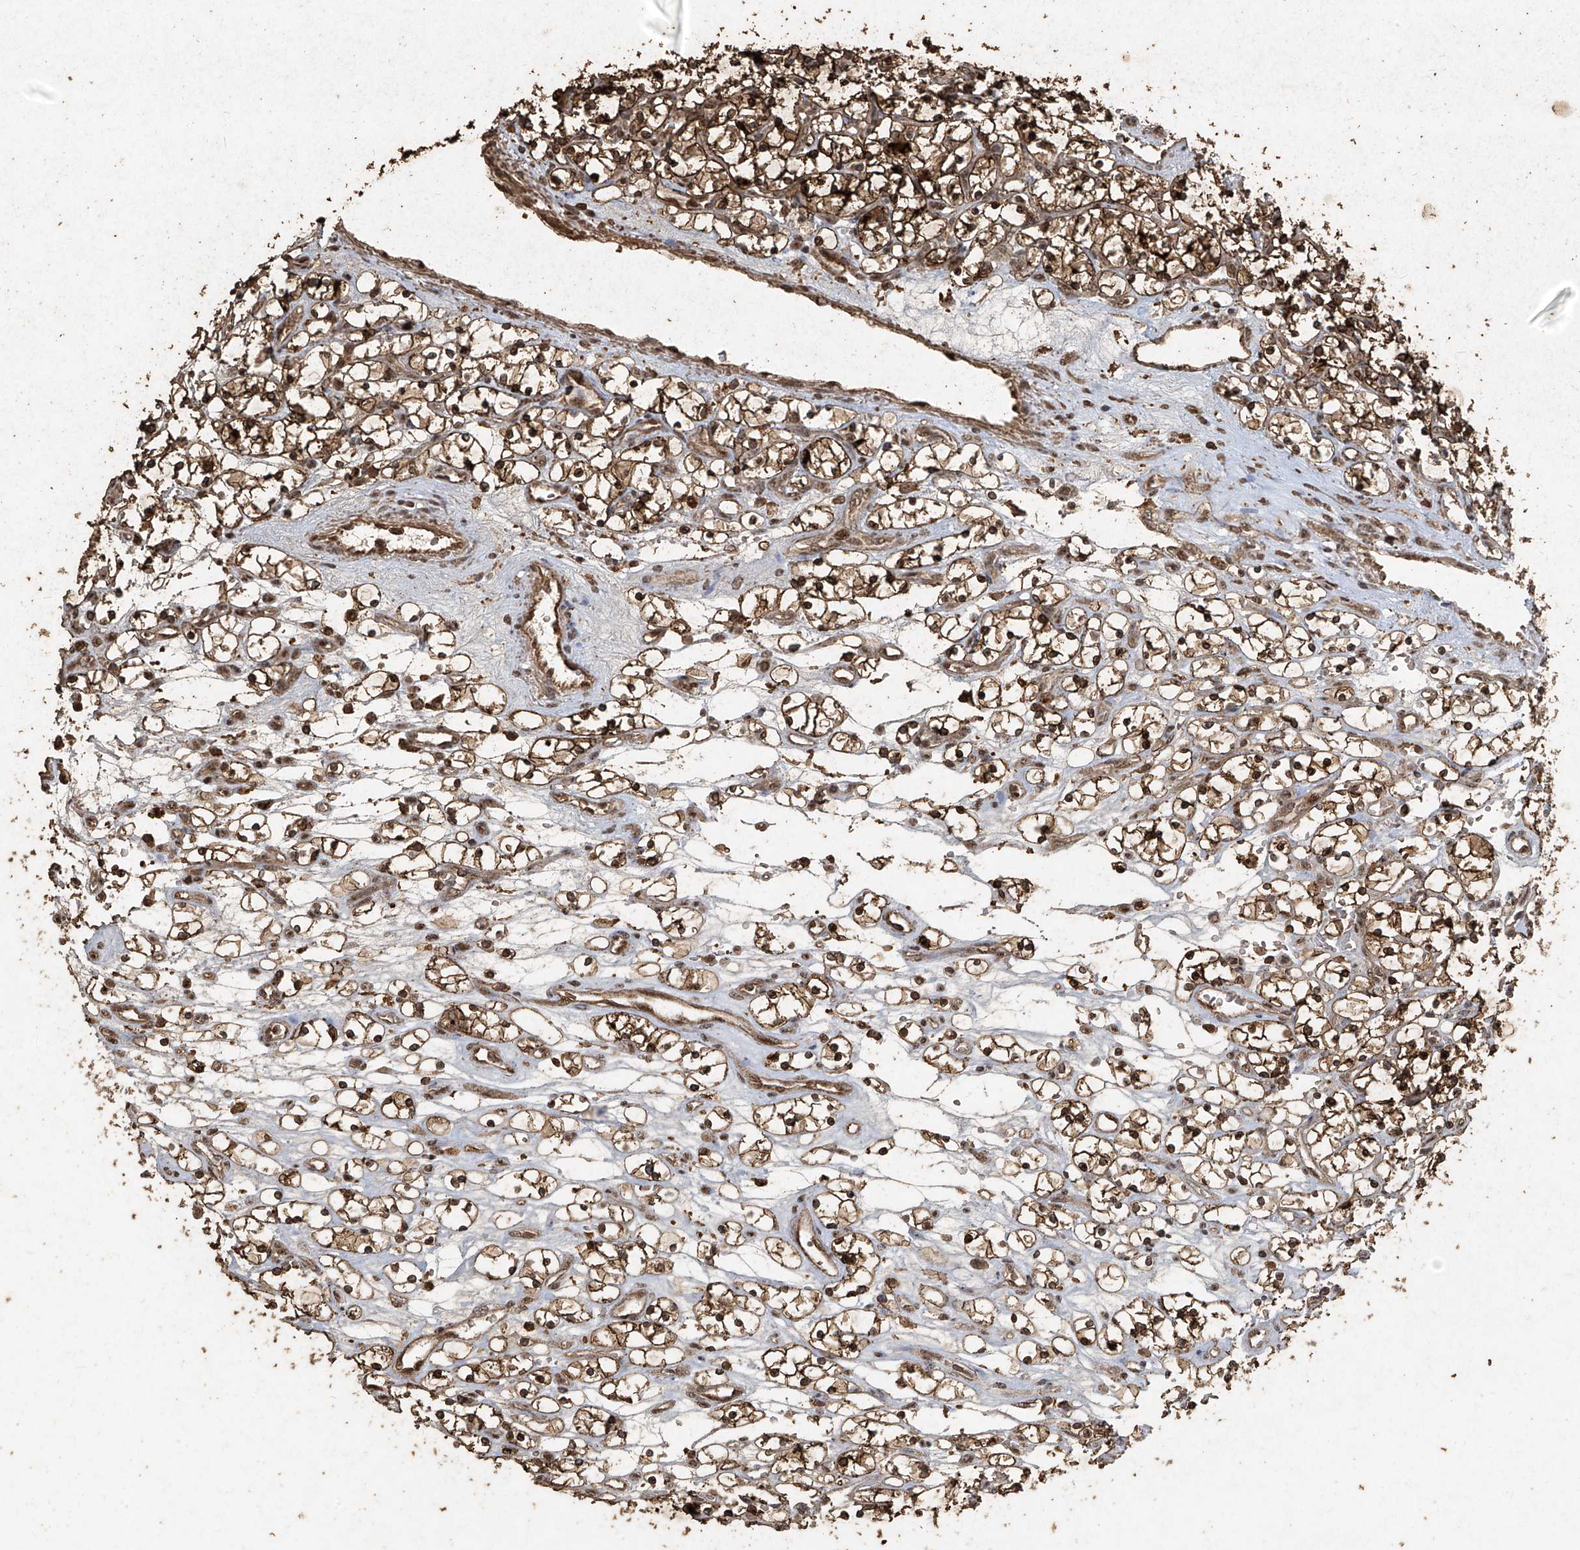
{"staining": {"intensity": "strong", "quantity": ">75%", "location": "cytoplasmic/membranous,nuclear"}, "tissue": "renal cancer", "cell_type": "Tumor cells", "image_type": "cancer", "snomed": [{"axis": "morphology", "description": "Adenocarcinoma, NOS"}, {"axis": "topography", "description": "Kidney"}], "caption": "Adenocarcinoma (renal) stained for a protein shows strong cytoplasmic/membranous and nuclear positivity in tumor cells.", "gene": "ERBB3", "patient": {"sex": "female", "age": 69}}